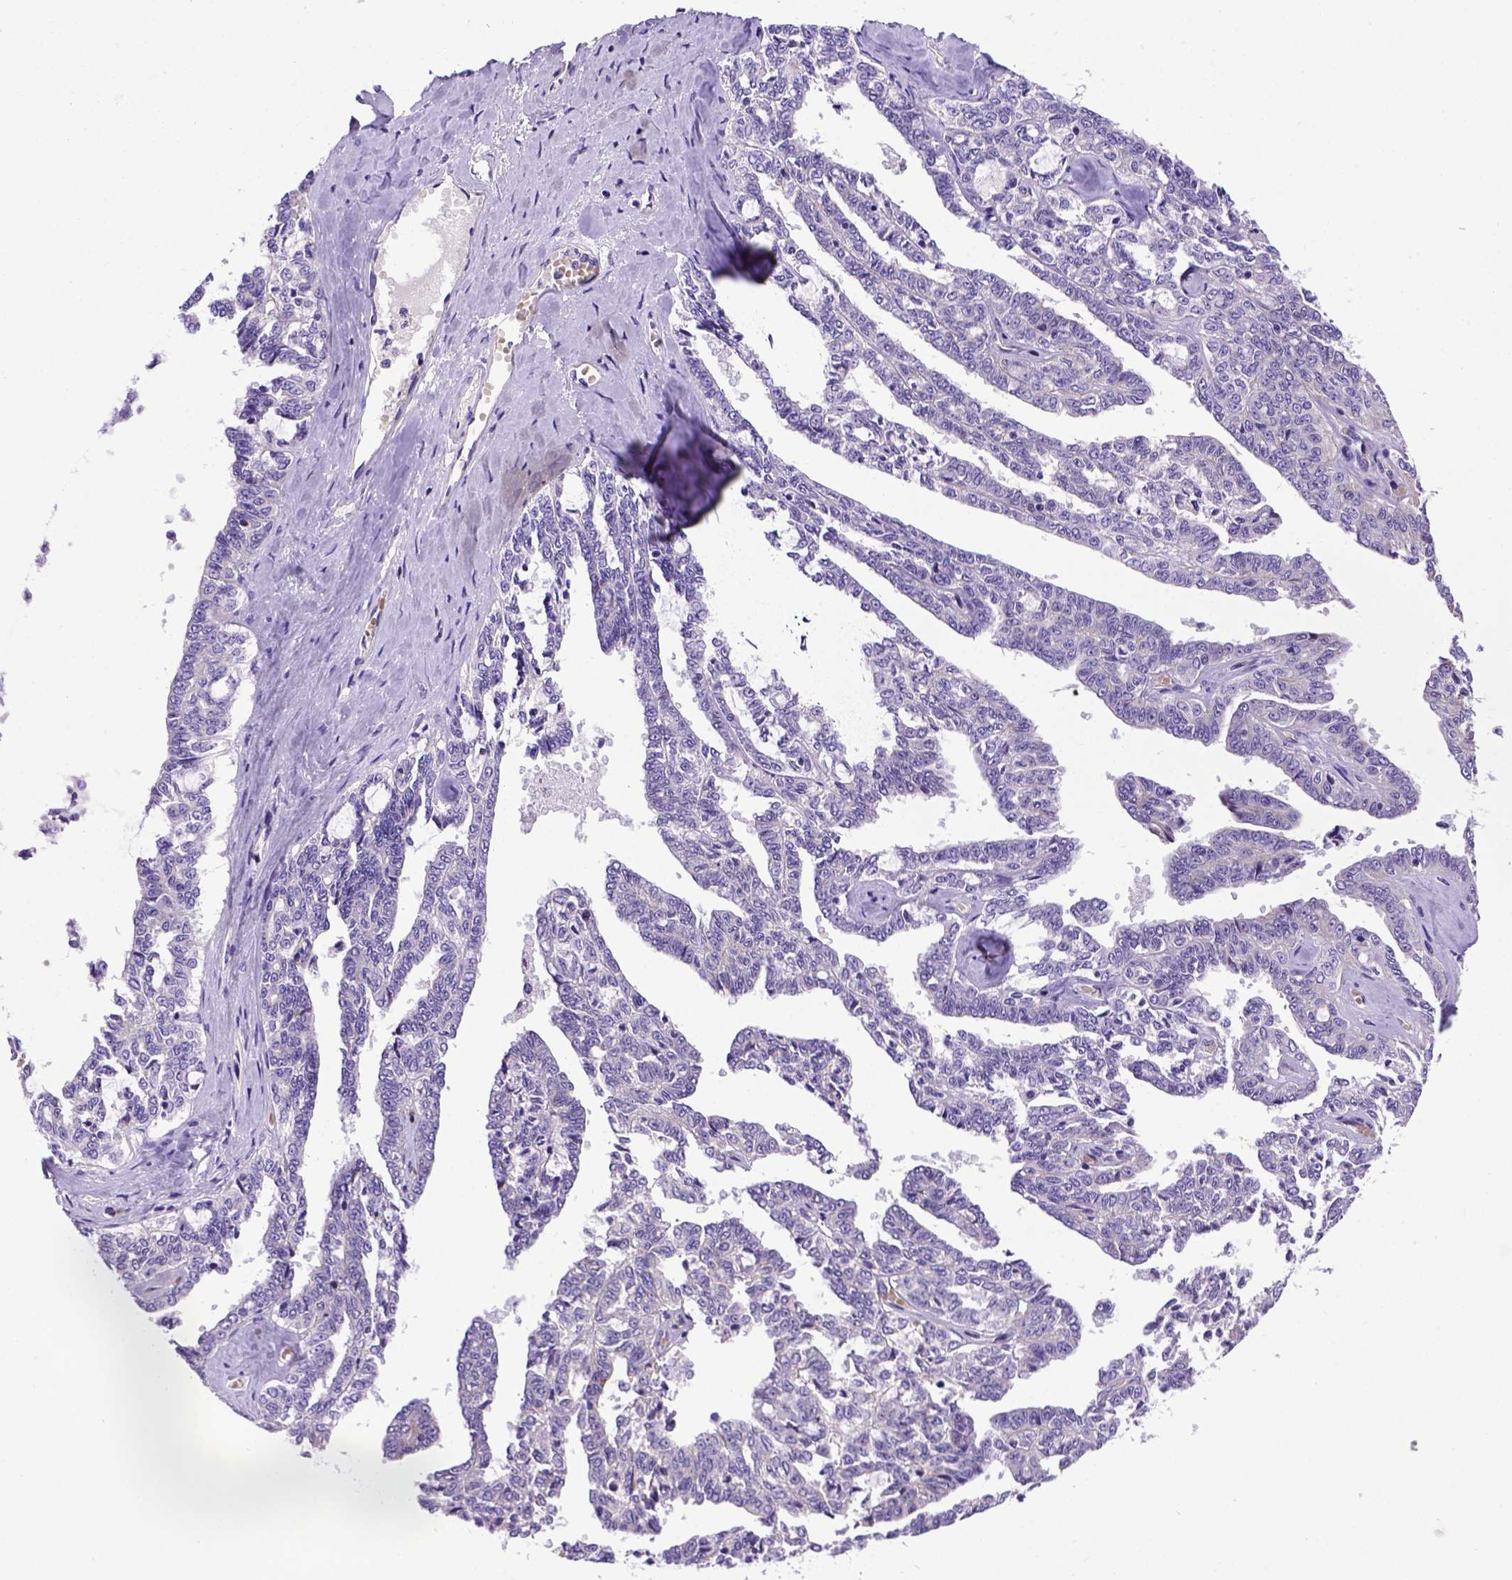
{"staining": {"intensity": "negative", "quantity": "none", "location": "none"}, "tissue": "ovarian cancer", "cell_type": "Tumor cells", "image_type": "cancer", "snomed": [{"axis": "morphology", "description": "Cystadenocarcinoma, serous, NOS"}, {"axis": "topography", "description": "Ovary"}], "caption": "Immunohistochemistry (IHC) image of human ovarian serous cystadenocarcinoma stained for a protein (brown), which shows no positivity in tumor cells.", "gene": "ADAM12", "patient": {"sex": "female", "age": 71}}